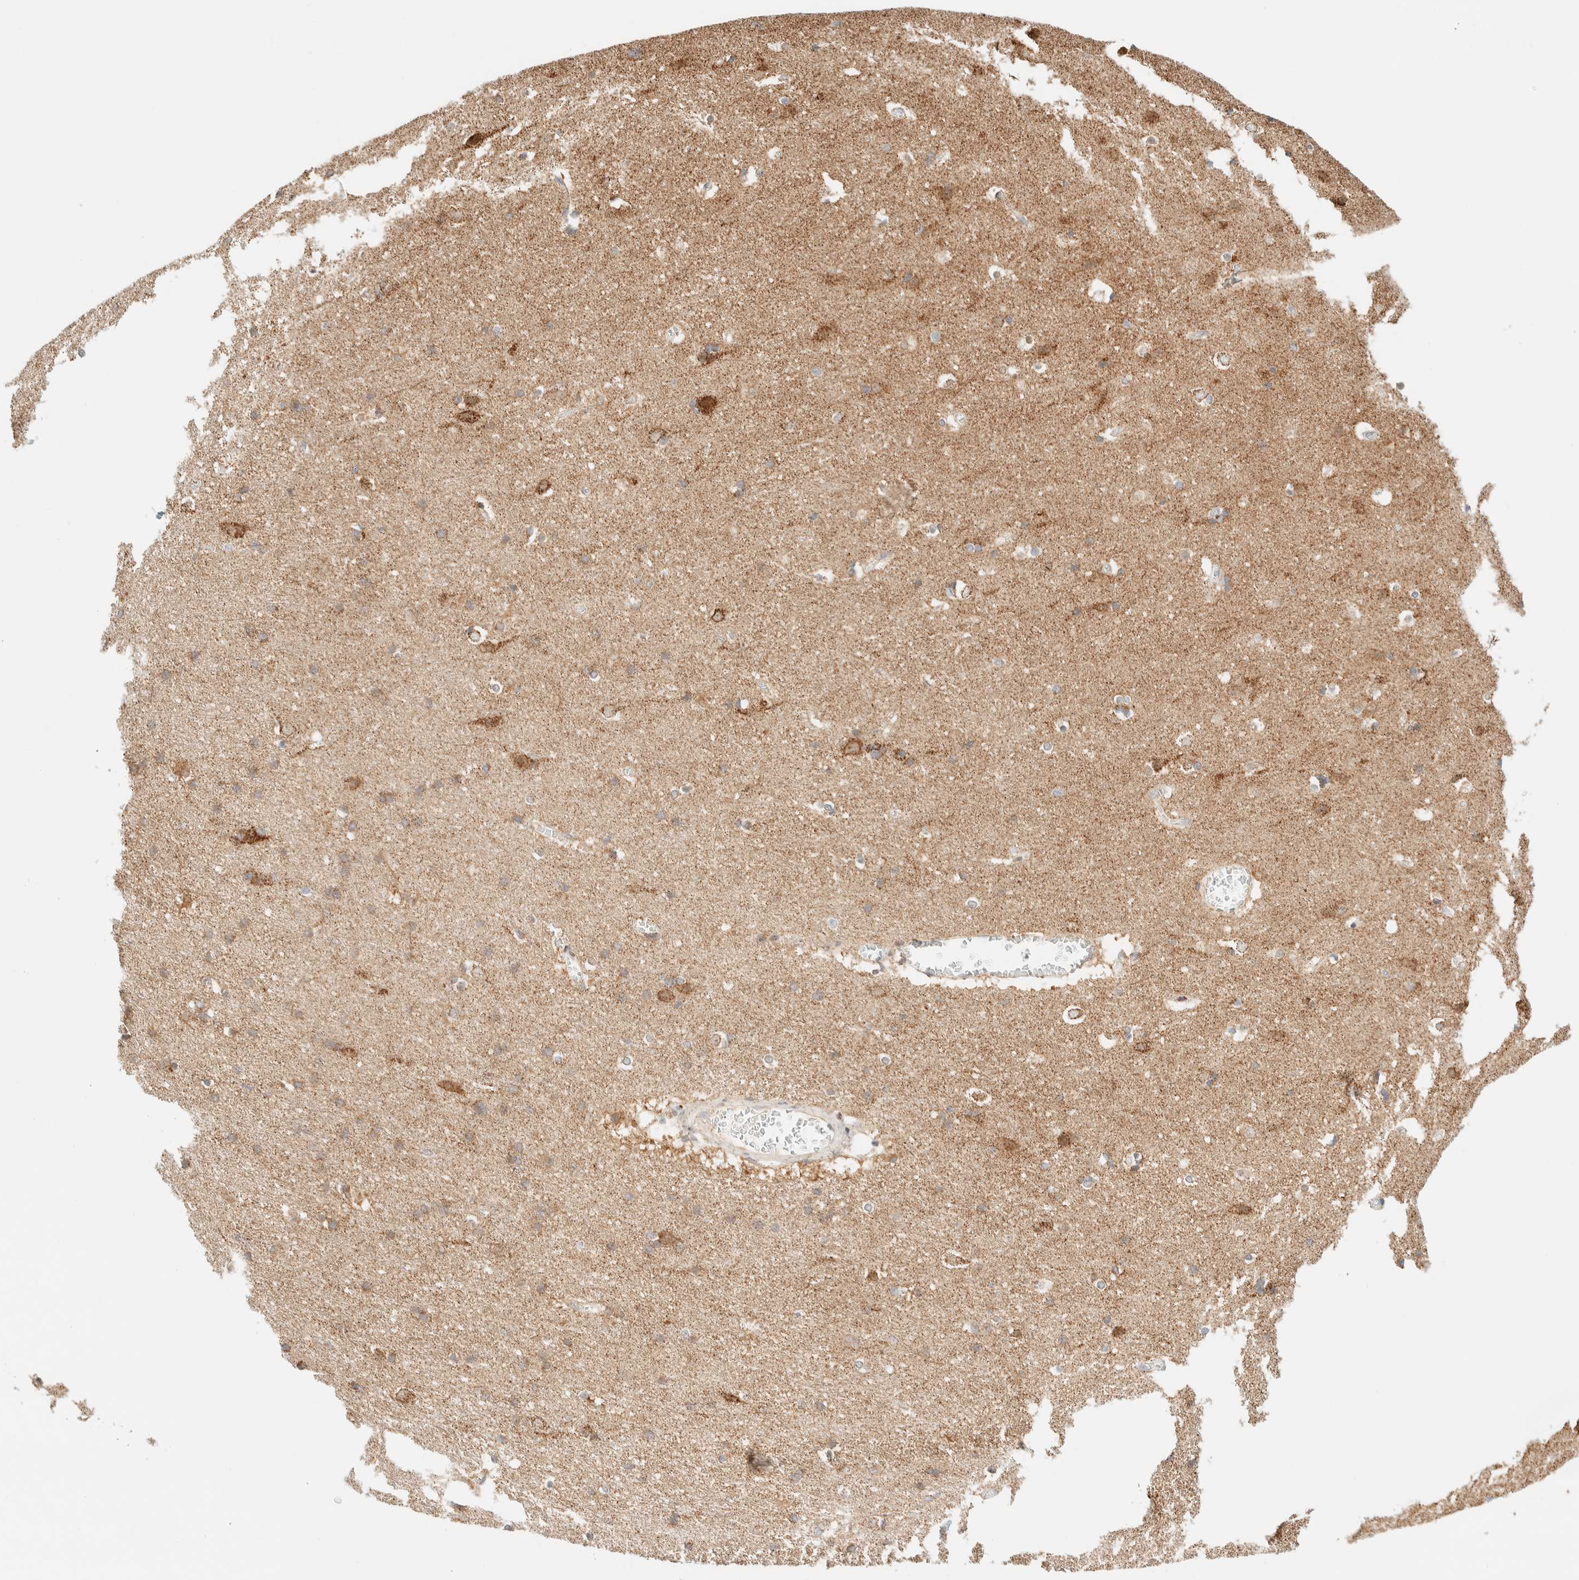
{"staining": {"intensity": "weak", "quantity": "<25%", "location": "cytoplasmic/membranous"}, "tissue": "cerebral cortex", "cell_type": "Endothelial cells", "image_type": "normal", "snomed": [{"axis": "morphology", "description": "Normal tissue, NOS"}, {"axis": "topography", "description": "Cerebral cortex"}], "caption": "Cerebral cortex was stained to show a protein in brown. There is no significant staining in endothelial cells. Brightfield microscopy of immunohistochemistry stained with DAB (brown) and hematoxylin (blue), captured at high magnification.", "gene": "PPM1K", "patient": {"sex": "male", "age": 54}}